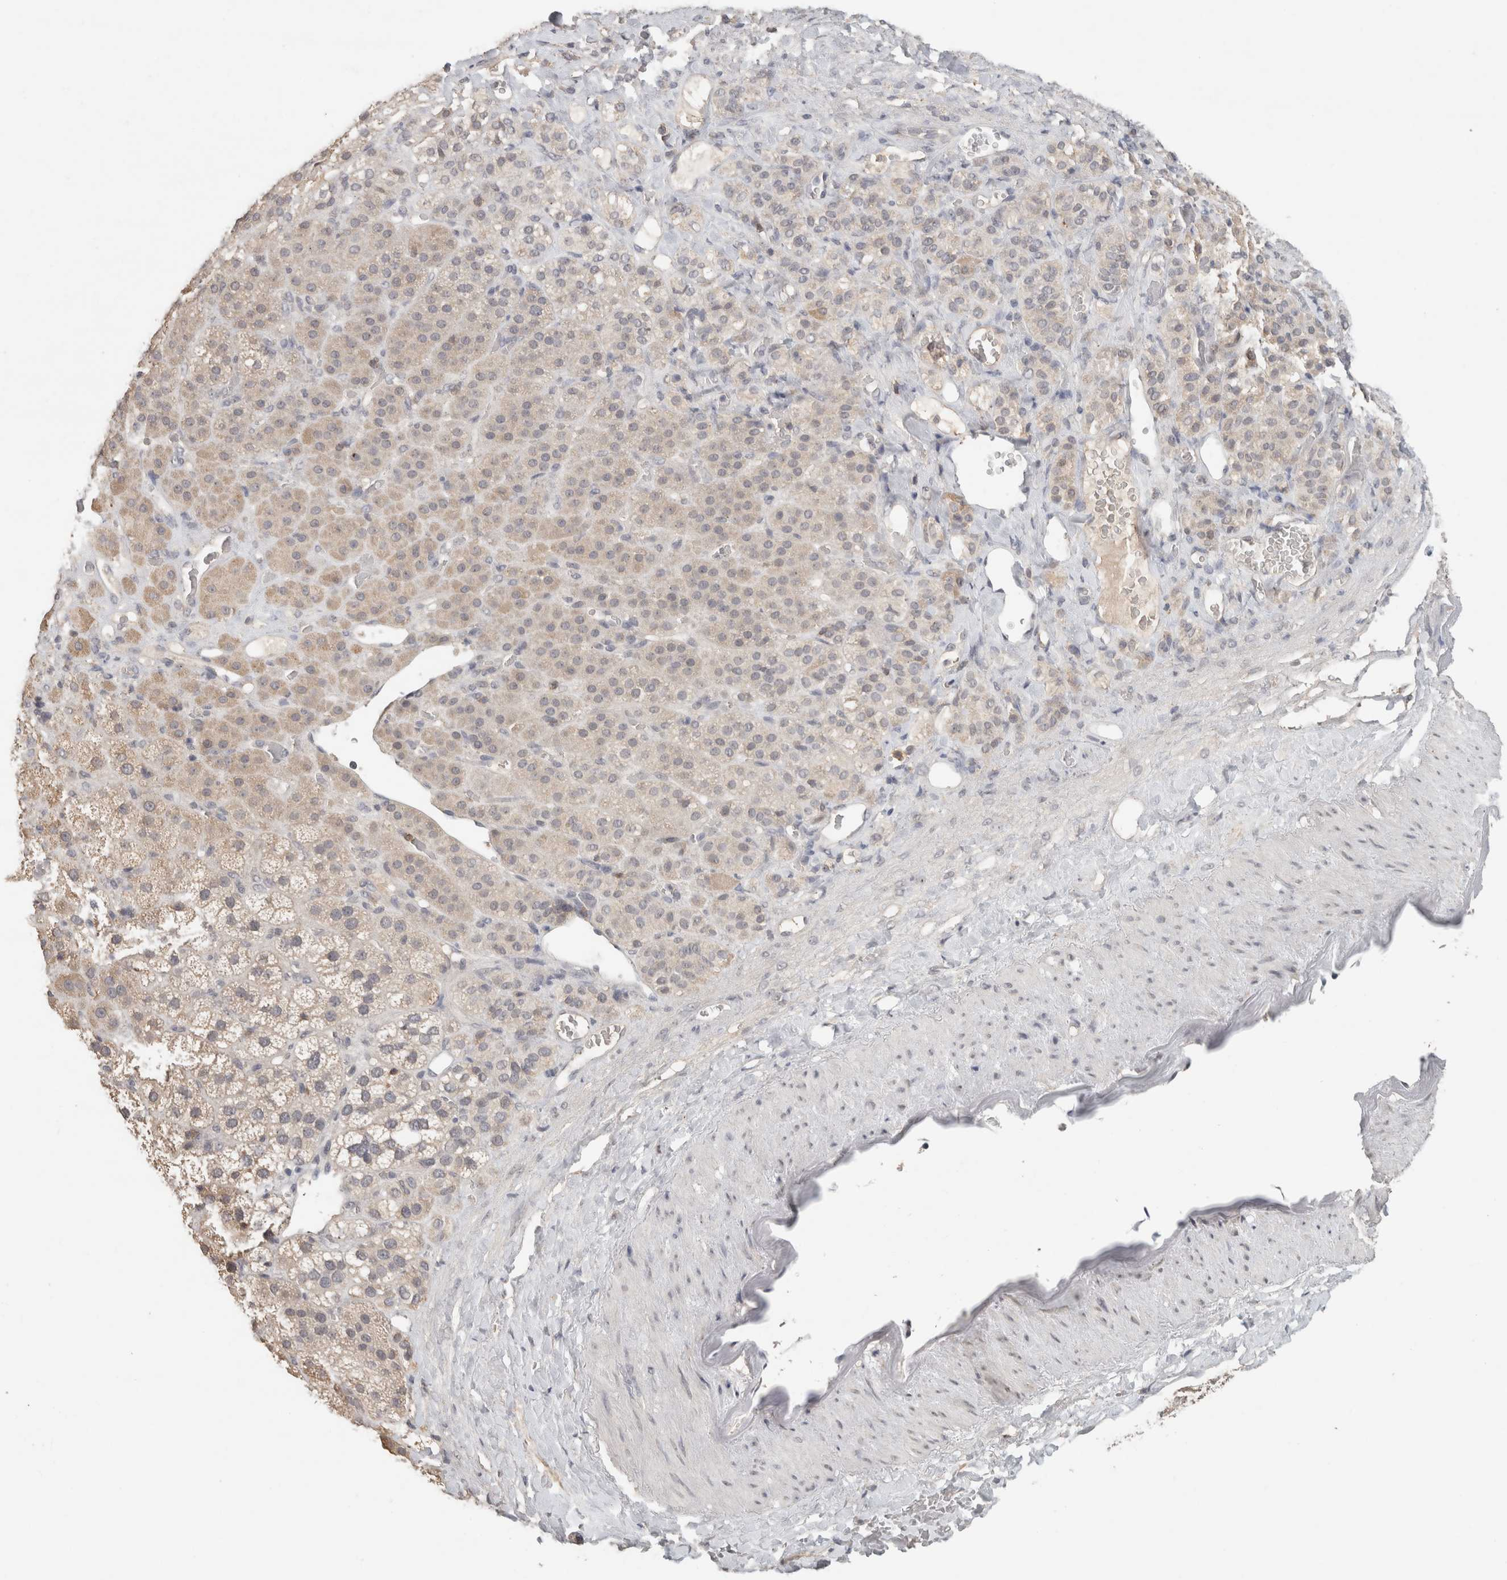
{"staining": {"intensity": "moderate", "quantity": "25%-75%", "location": "cytoplasmic/membranous"}, "tissue": "adrenal gland", "cell_type": "Glandular cells", "image_type": "normal", "snomed": [{"axis": "morphology", "description": "Normal tissue, NOS"}, {"axis": "topography", "description": "Adrenal gland"}], "caption": "Immunohistochemical staining of normal adrenal gland shows medium levels of moderate cytoplasmic/membranous staining in about 25%-75% of glandular cells.", "gene": "TRAT1", "patient": {"sex": "male", "age": 57}}